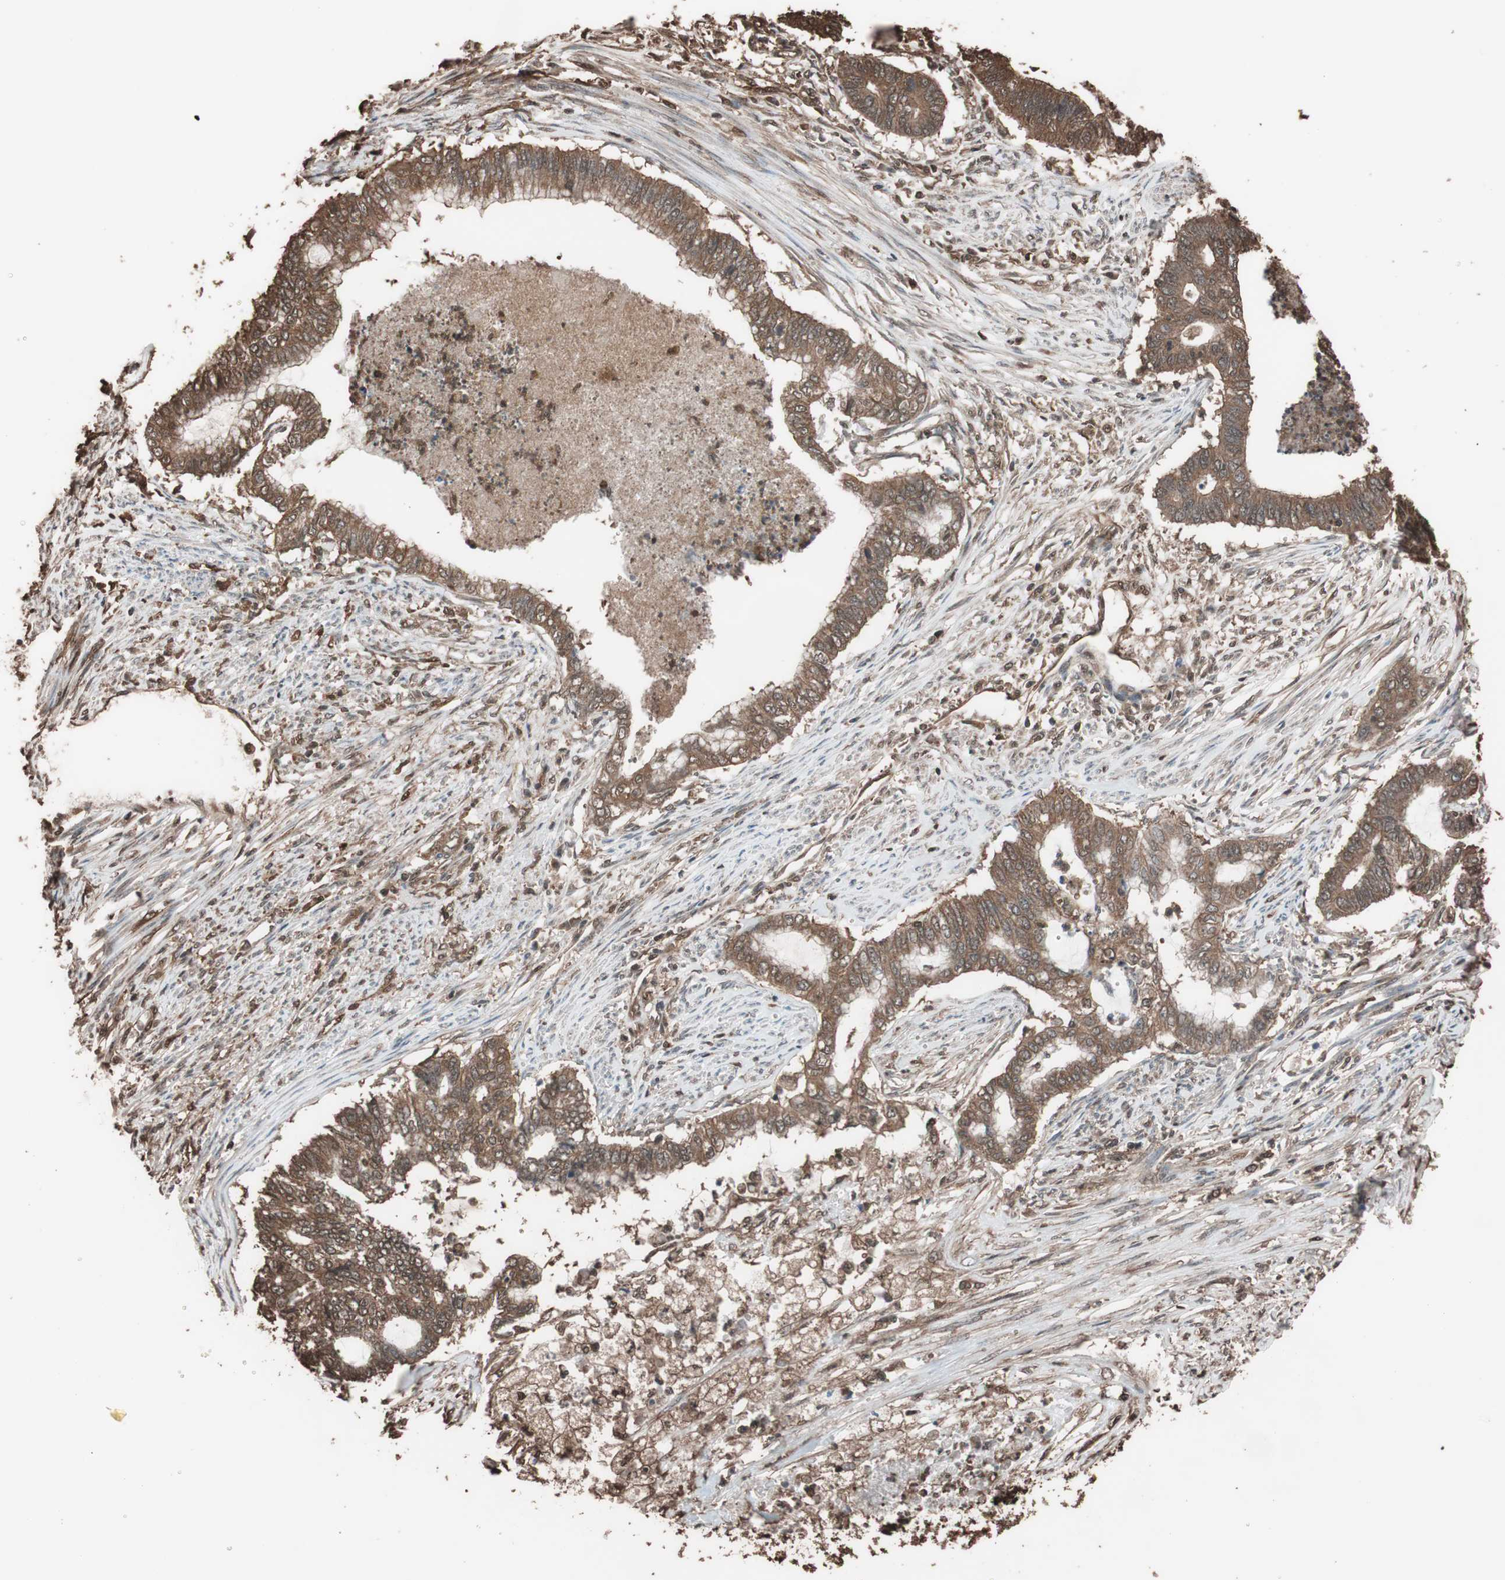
{"staining": {"intensity": "strong", "quantity": ">75%", "location": "cytoplasmic/membranous"}, "tissue": "endometrial cancer", "cell_type": "Tumor cells", "image_type": "cancer", "snomed": [{"axis": "morphology", "description": "Adenocarcinoma, NOS"}, {"axis": "topography", "description": "Endometrium"}], "caption": "DAB immunohistochemical staining of human endometrial adenocarcinoma shows strong cytoplasmic/membranous protein expression in approximately >75% of tumor cells. The protein is shown in brown color, while the nuclei are stained blue.", "gene": "CALM2", "patient": {"sex": "female", "age": 79}}